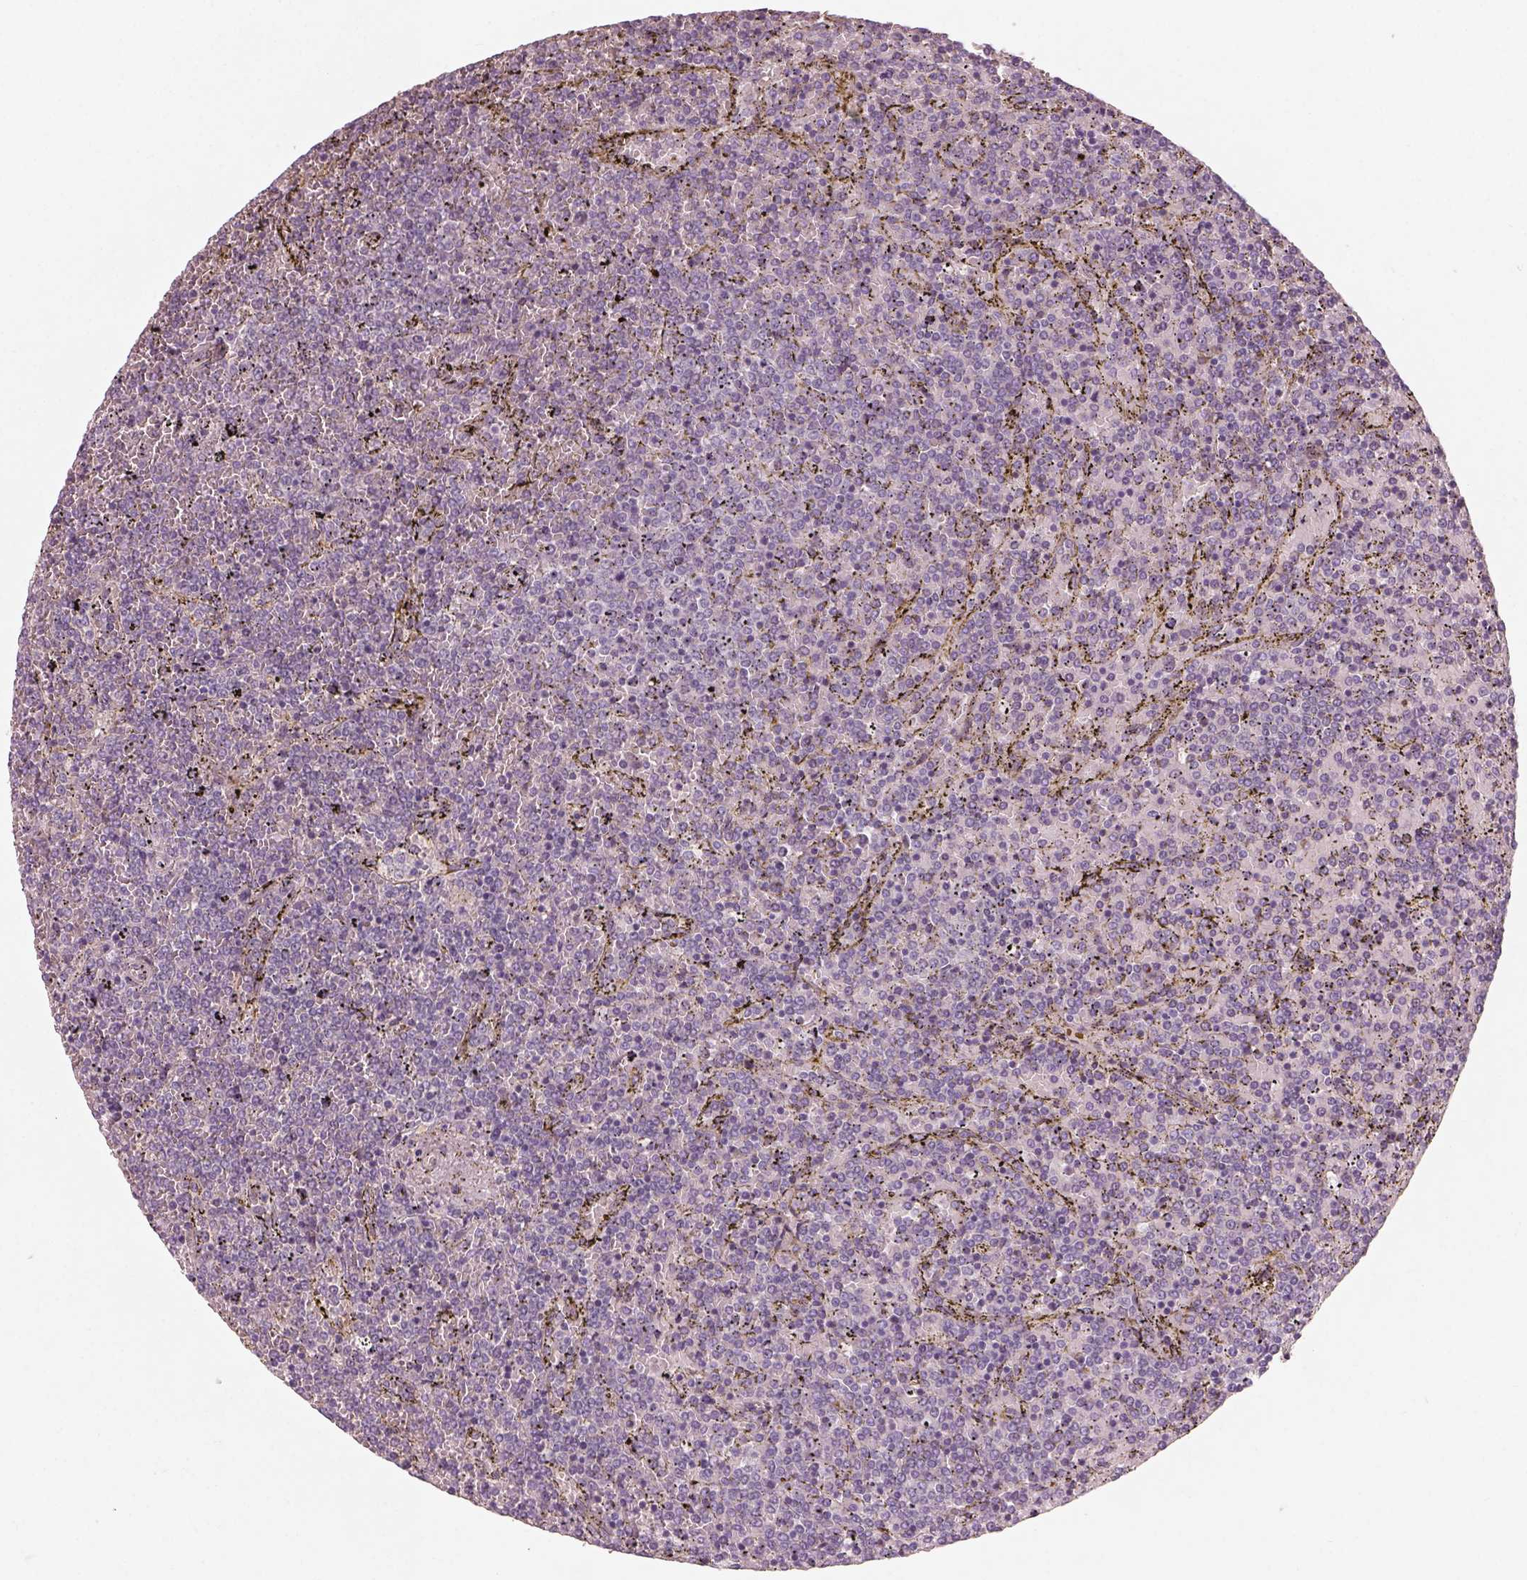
{"staining": {"intensity": "negative", "quantity": "none", "location": "none"}, "tissue": "lymphoma", "cell_type": "Tumor cells", "image_type": "cancer", "snomed": [{"axis": "morphology", "description": "Malignant lymphoma, non-Hodgkin's type, Low grade"}, {"axis": "topography", "description": "Spleen"}], "caption": "Immunohistochemistry photomicrograph of neoplastic tissue: human lymphoma stained with DAB (3,3'-diaminobenzidine) exhibits no significant protein expression in tumor cells. (DAB (3,3'-diaminobenzidine) immunohistochemistry with hematoxylin counter stain).", "gene": "CDS1", "patient": {"sex": "female", "age": 77}}